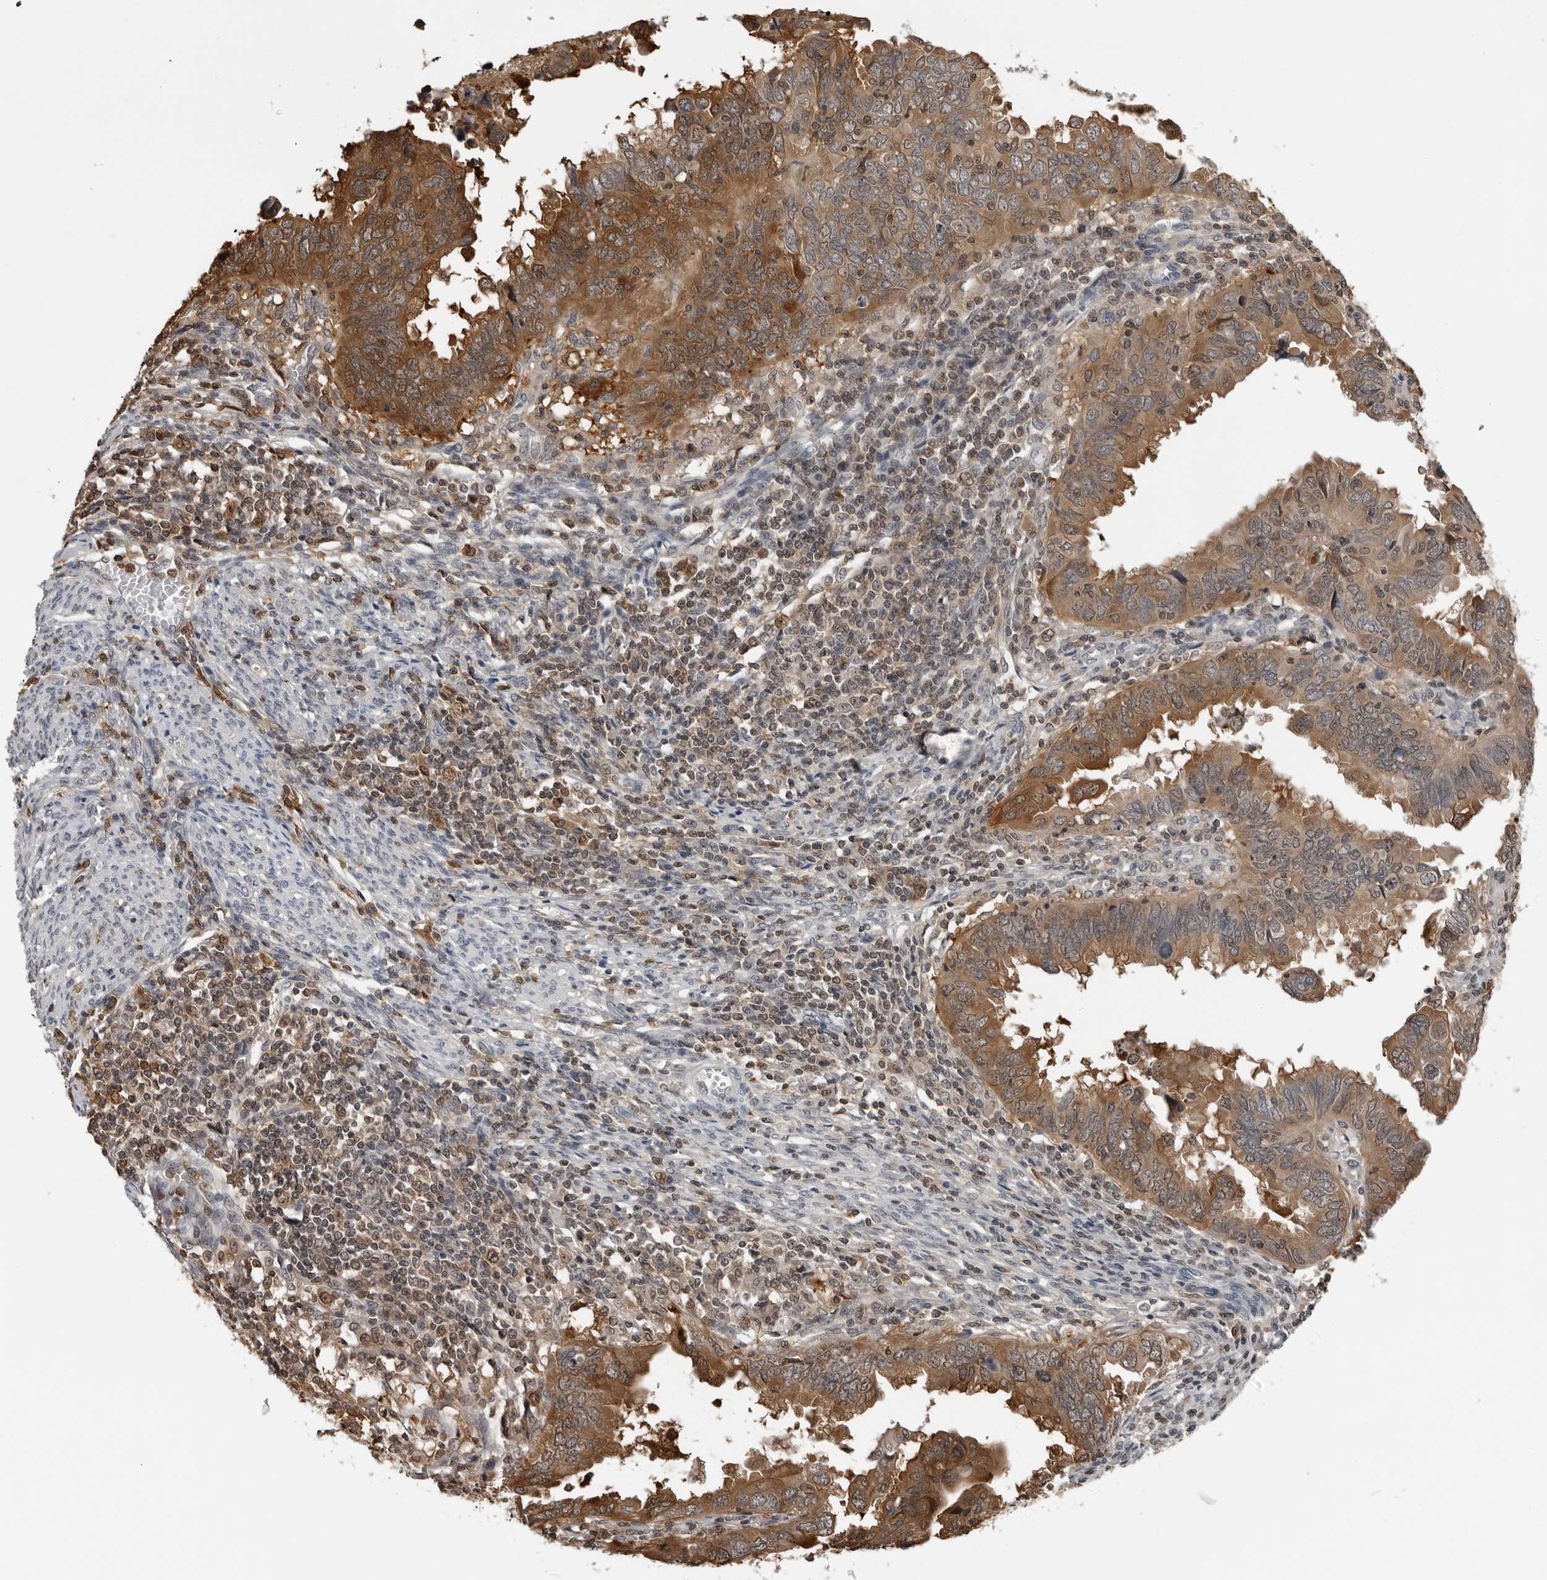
{"staining": {"intensity": "moderate", "quantity": ">75%", "location": "cytoplasmic/membranous"}, "tissue": "endometrial cancer", "cell_type": "Tumor cells", "image_type": "cancer", "snomed": [{"axis": "morphology", "description": "Adenocarcinoma, NOS"}, {"axis": "topography", "description": "Uterus"}], "caption": "The micrograph displays immunohistochemical staining of endometrial cancer (adenocarcinoma). There is moderate cytoplasmic/membranous expression is appreciated in about >75% of tumor cells.", "gene": "HSPH1", "patient": {"sex": "female", "age": 77}}